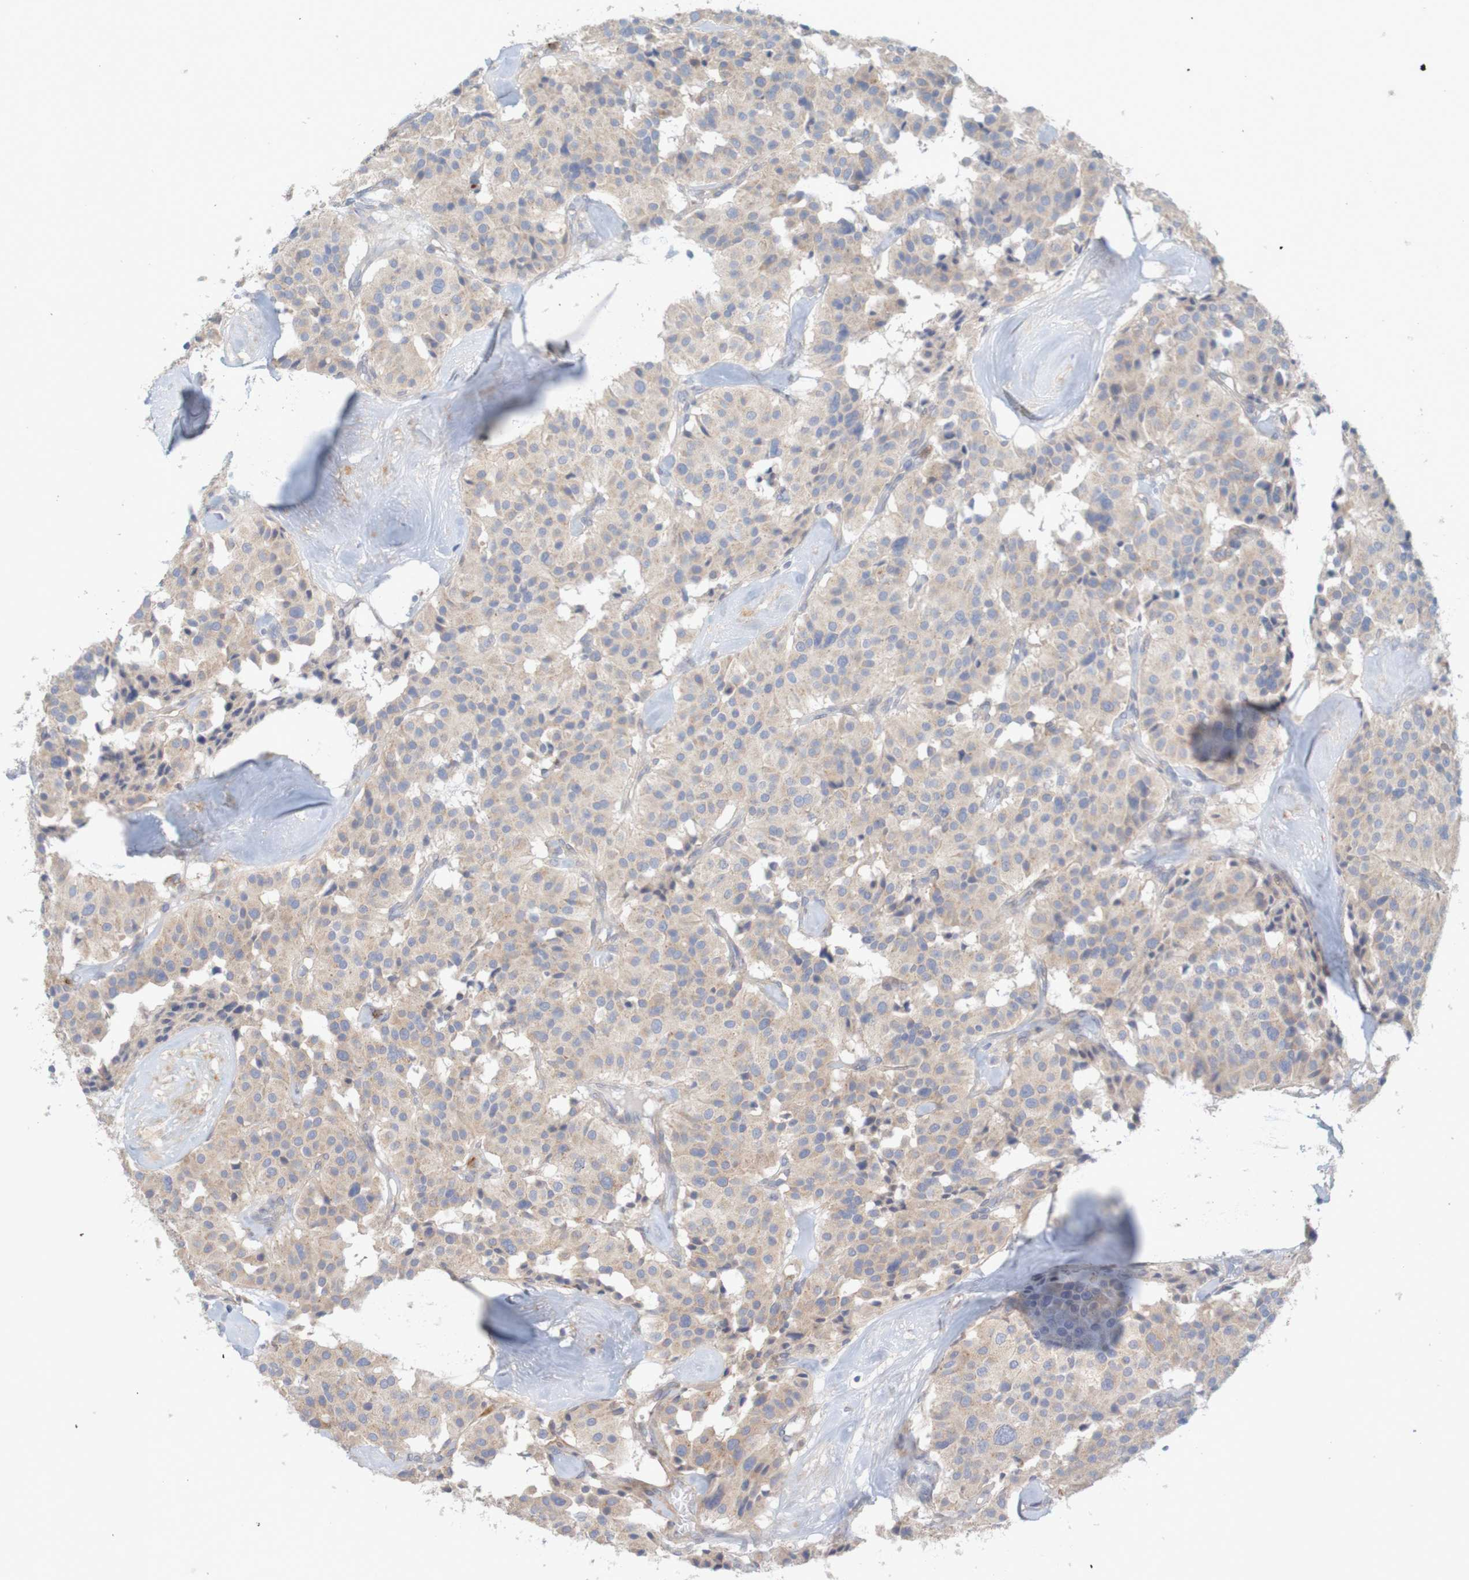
{"staining": {"intensity": "weak", "quantity": ">75%", "location": "cytoplasmic/membranous"}, "tissue": "carcinoid", "cell_type": "Tumor cells", "image_type": "cancer", "snomed": [{"axis": "morphology", "description": "Carcinoid, malignant, NOS"}, {"axis": "topography", "description": "Lung"}], "caption": "There is low levels of weak cytoplasmic/membranous positivity in tumor cells of carcinoid, as demonstrated by immunohistochemical staining (brown color).", "gene": "KRT23", "patient": {"sex": "male", "age": 30}}